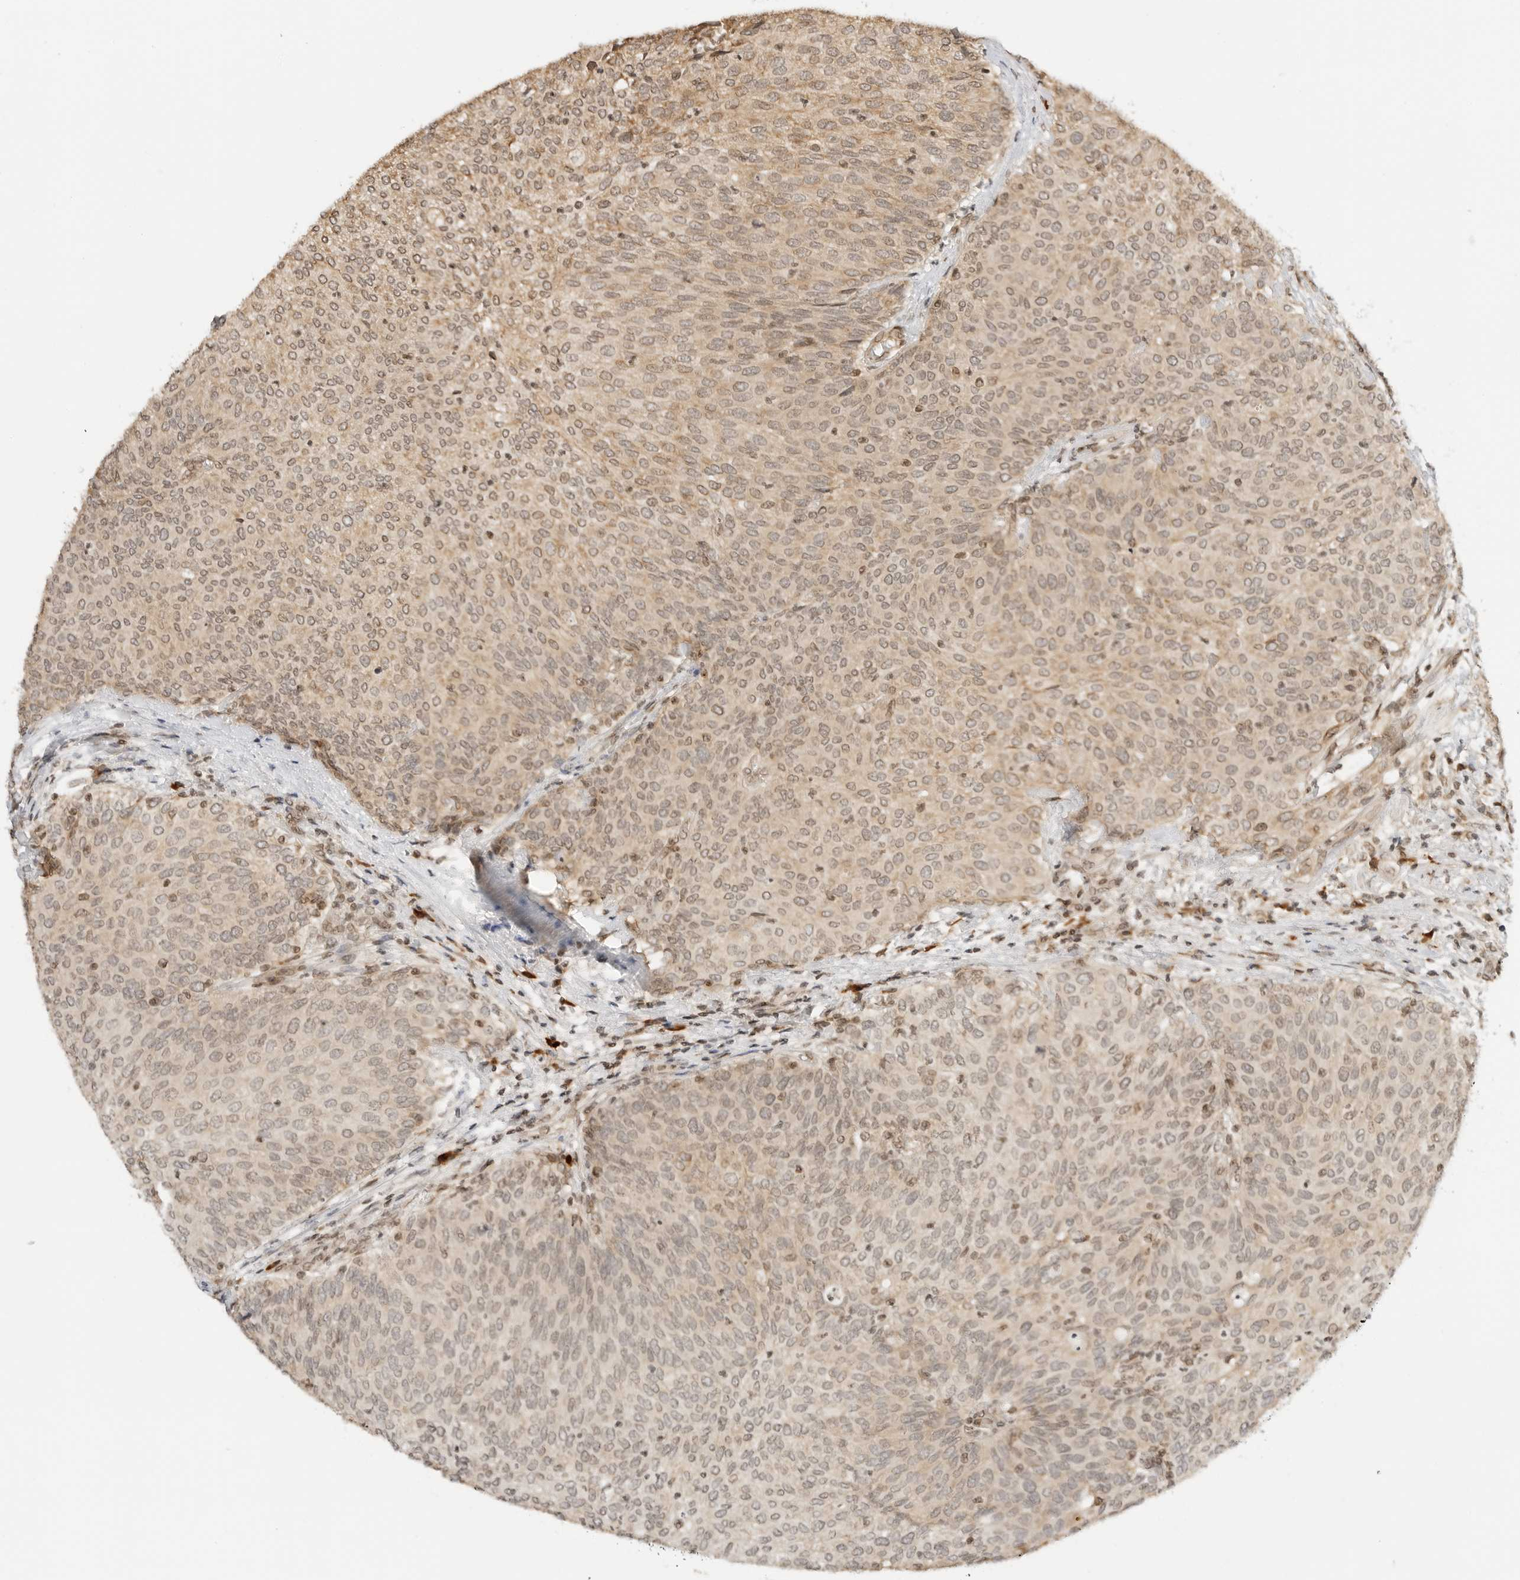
{"staining": {"intensity": "weak", "quantity": ">75%", "location": "cytoplasmic/membranous,nuclear"}, "tissue": "urothelial cancer", "cell_type": "Tumor cells", "image_type": "cancer", "snomed": [{"axis": "morphology", "description": "Urothelial carcinoma, Low grade"}, {"axis": "topography", "description": "Urinary bladder"}], "caption": "Urothelial cancer stained with a protein marker shows weak staining in tumor cells.", "gene": "POLH", "patient": {"sex": "female", "age": 79}}